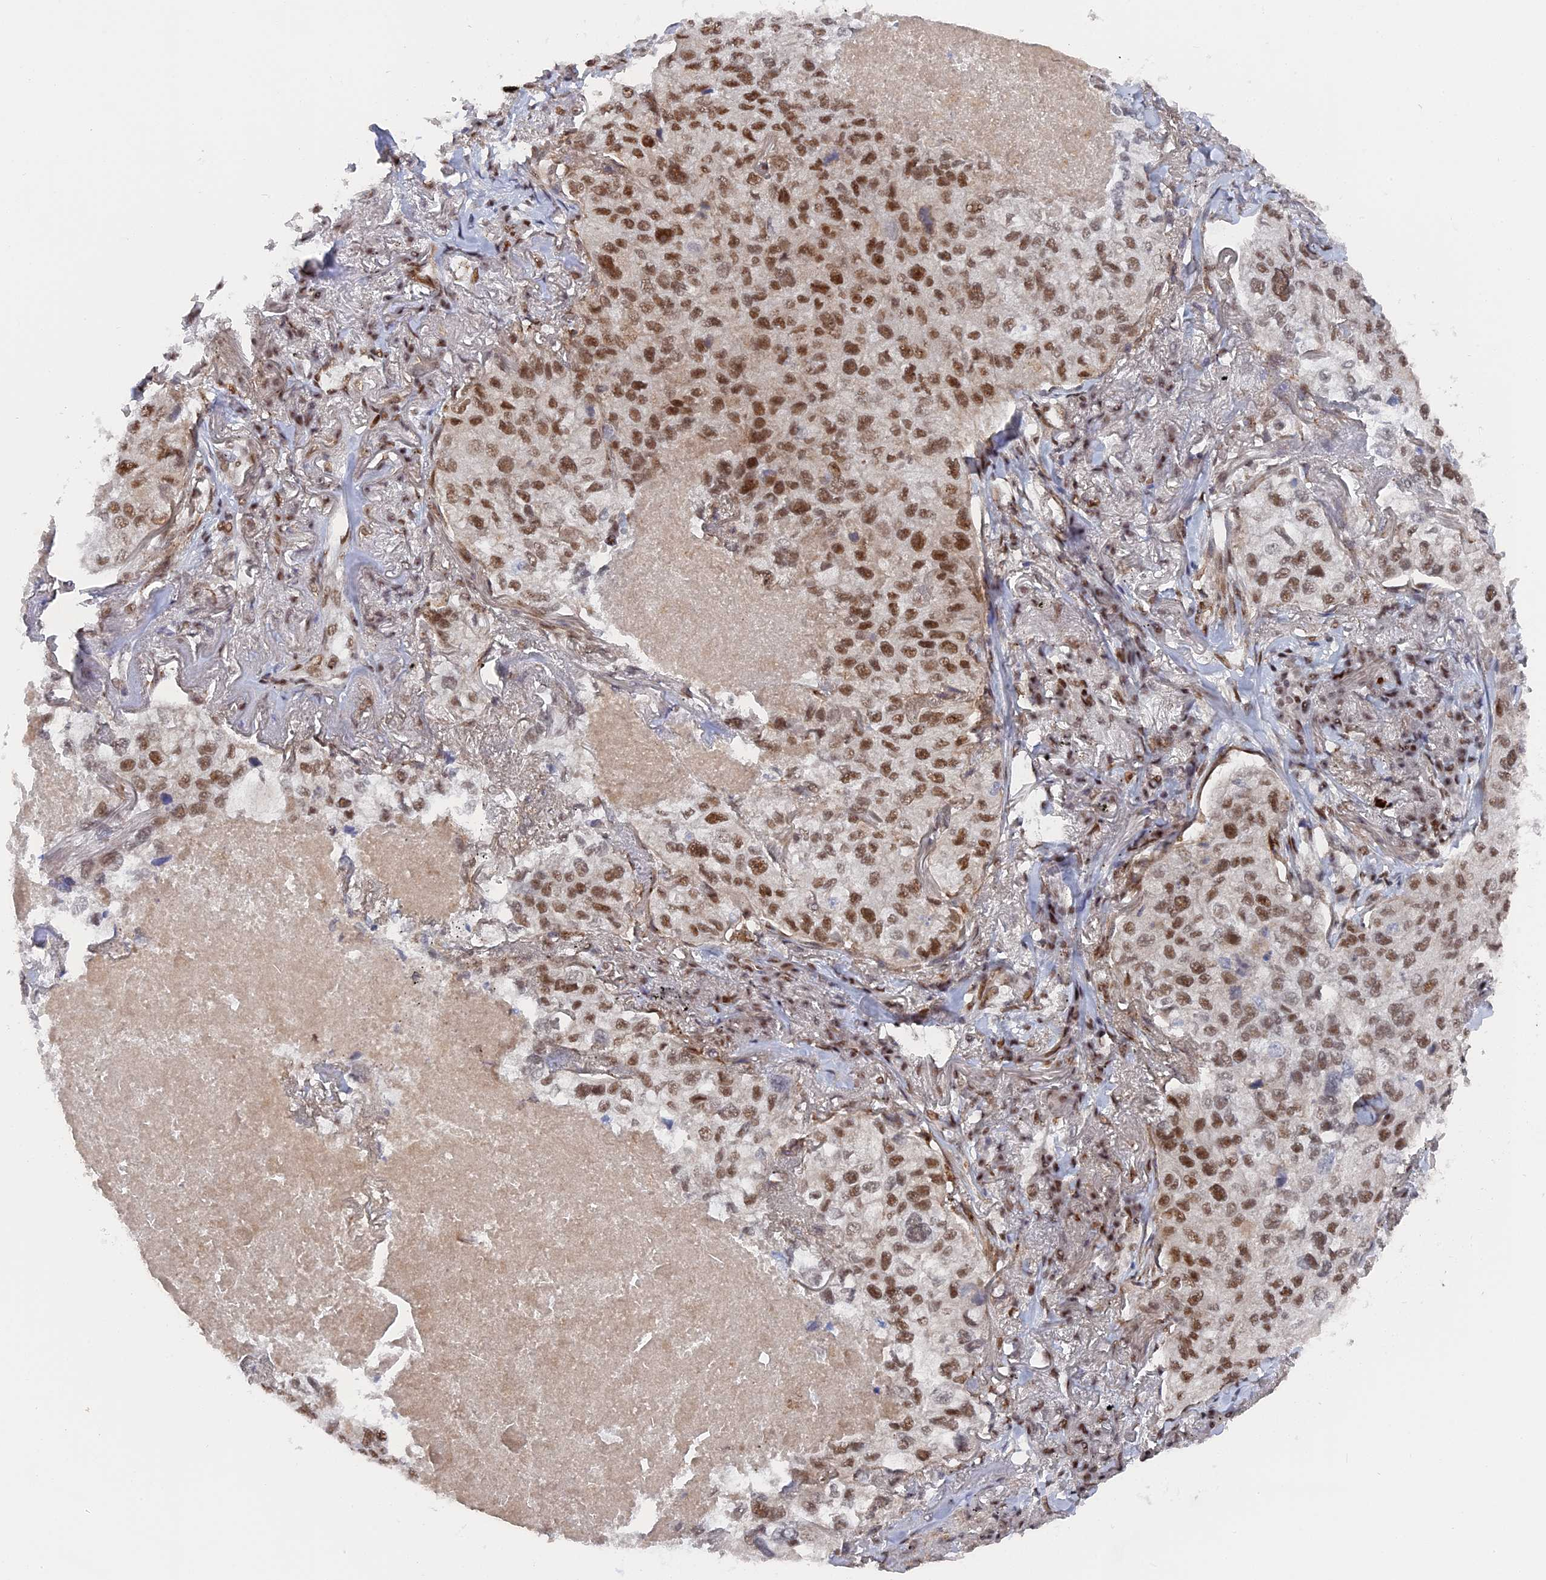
{"staining": {"intensity": "moderate", "quantity": ">75%", "location": "nuclear"}, "tissue": "lung cancer", "cell_type": "Tumor cells", "image_type": "cancer", "snomed": [{"axis": "morphology", "description": "Adenocarcinoma, NOS"}, {"axis": "topography", "description": "Lung"}], "caption": "Tumor cells exhibit medium levels of moderate nuclear staining in about >75% of cells in human adenocarcinoma (lung). (DAB = brown stain, brightfield microscopy at high magnification).", "gene": "CCDC85A", "patient": {"sex": "male", "age": 65}}